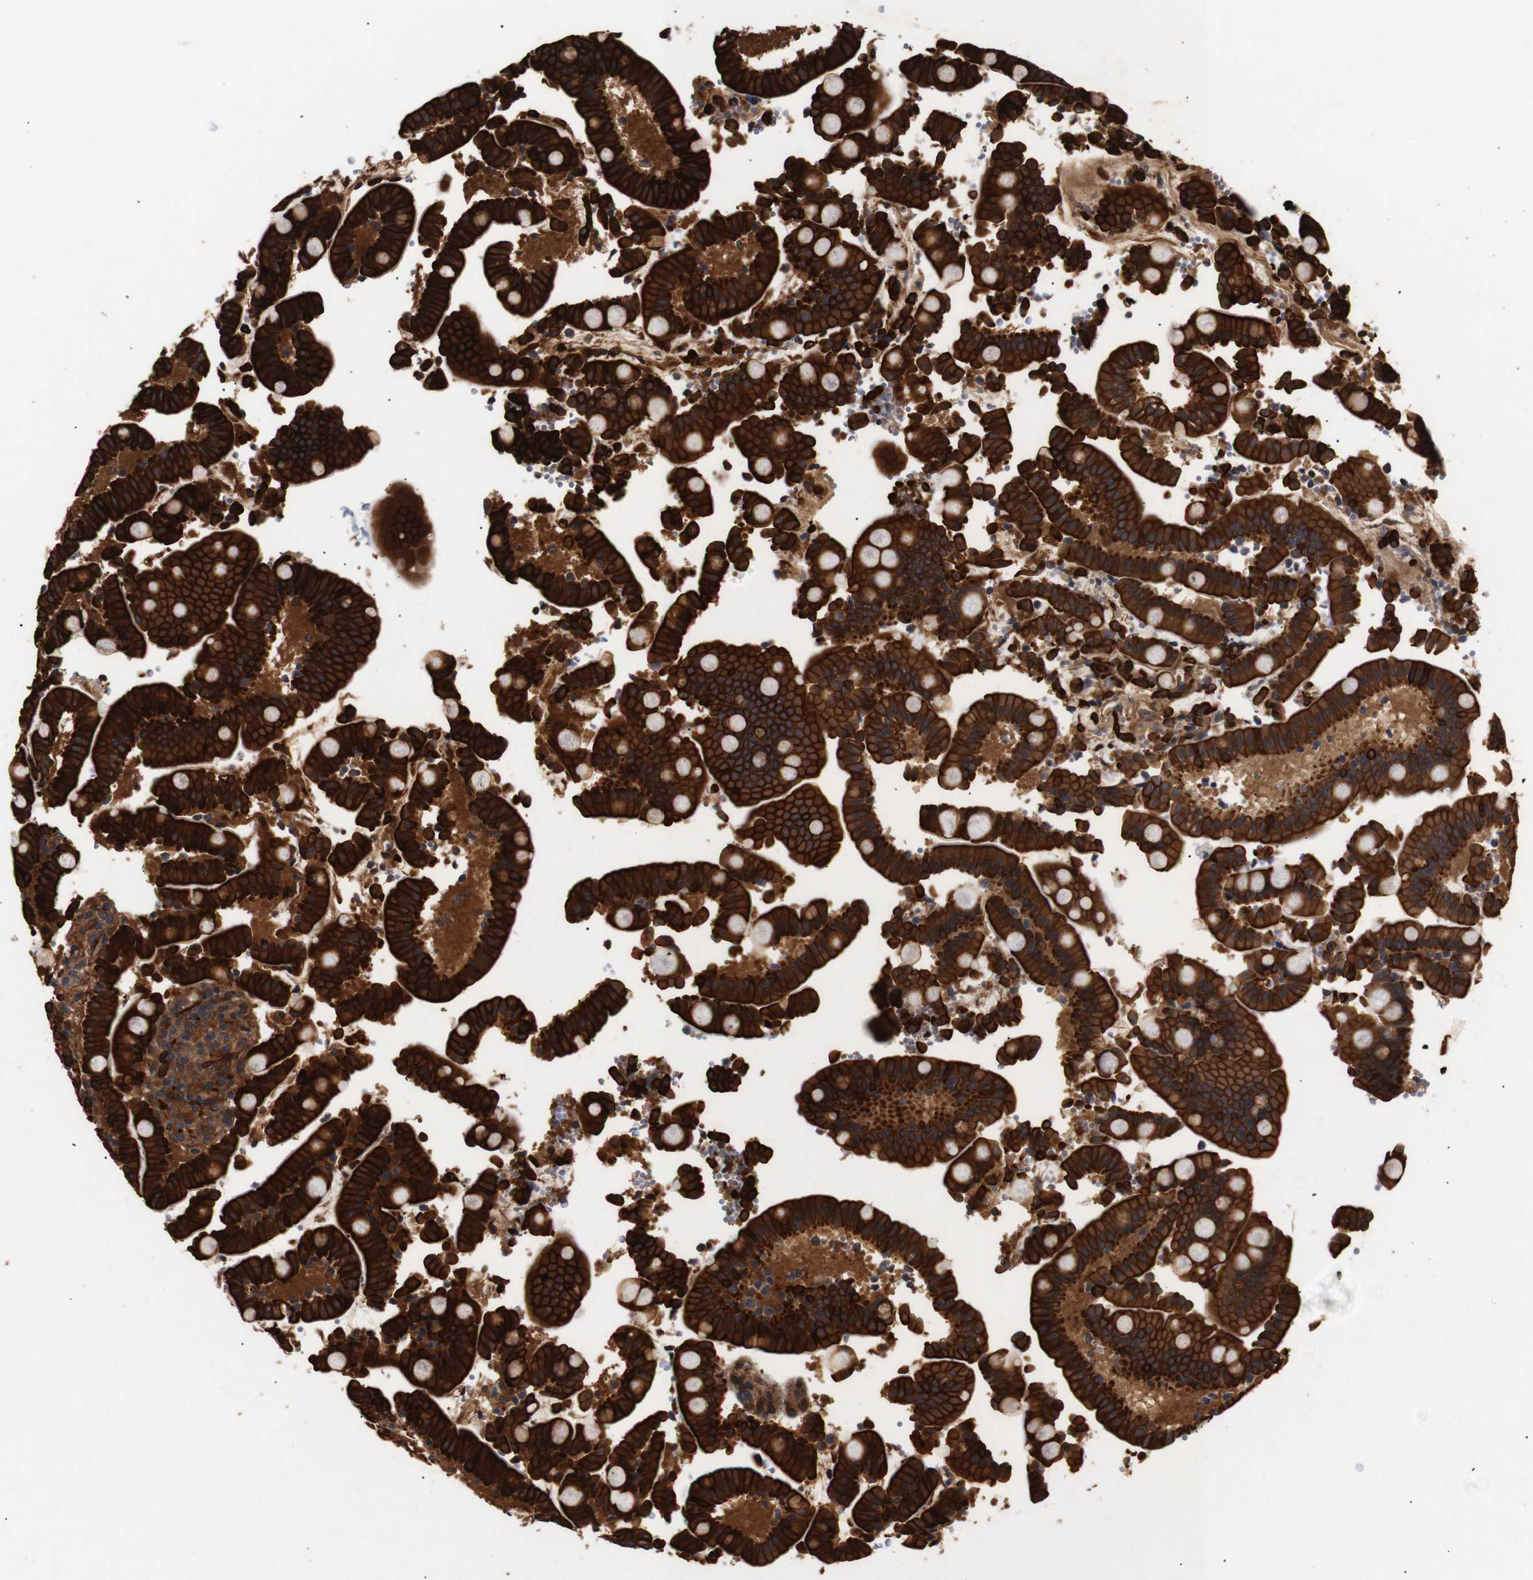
{"staining": {"intensity": "strong", "quantity": ">75%", "location": "cytoplasmic/membranous"}, "tissue": "duodenum", "cell_type": "Glandular cells", "image_type": "normal", "snomed": [{"axis": "morphology", "description": "Normal tissue, NOS"}, {"axis": "topography", "description": "Small intestine, NOS"}], "caption": "Immunohistochemical staining of benign human duodenum exhibits >75% levels of strong cytoplasmic/membranous protein positivity in about >75% of glandular cells.", "gene": "PAWR", "patient": {"sex": "female", "age": 71}}